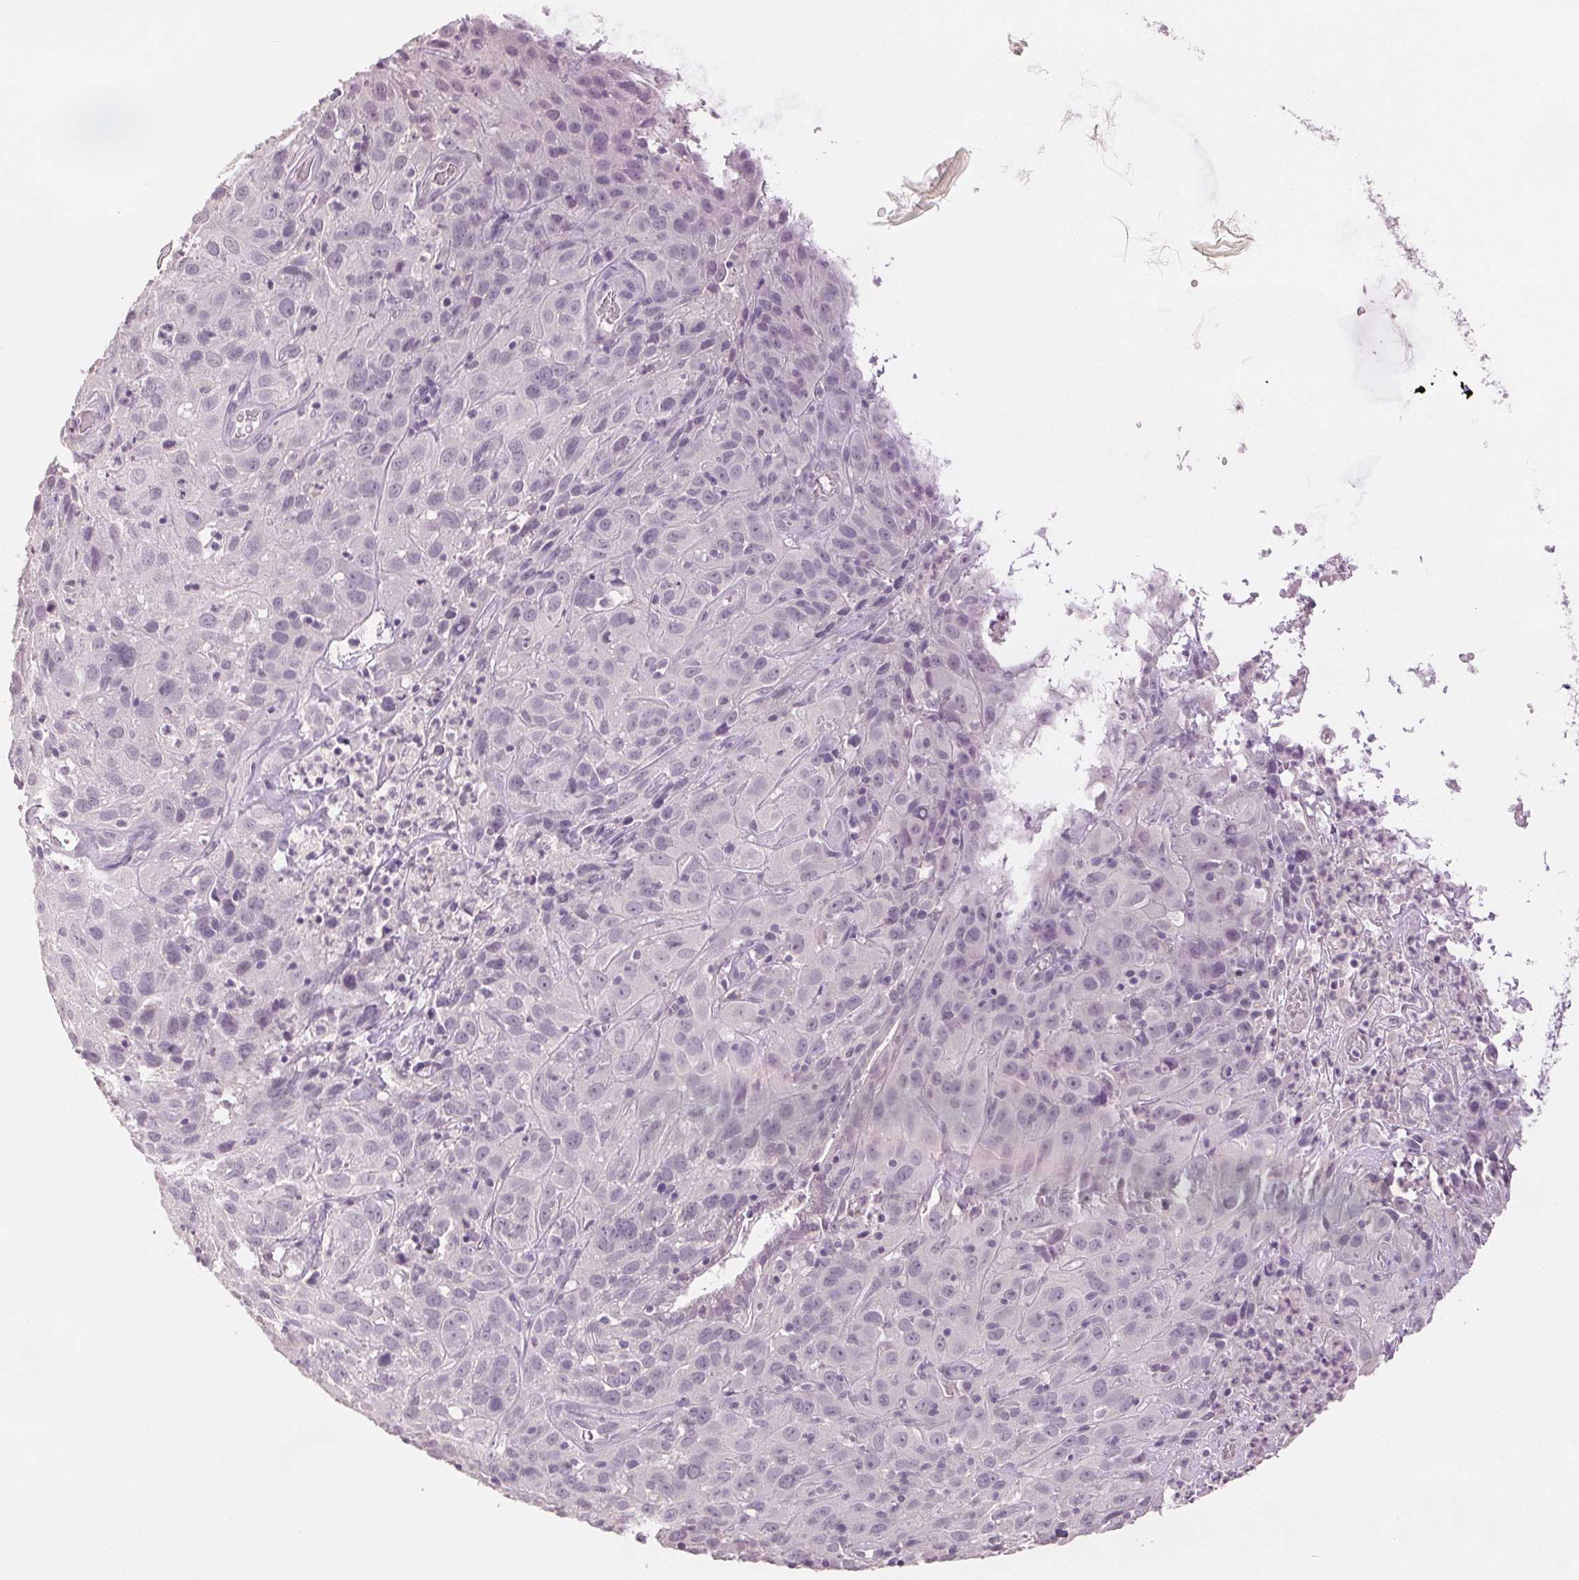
{"staining": {"intensity": "negative", "quantity": "none", "location": "none"}, "tissue": "cervical cancer", "cell_type": "Tumor cells", "image_type": "cancer", "snomed": [{"axis": "morphology", "description": "Squamous cell carcinoma, NOS"}, {"axis": "topography", "description": "Cervix"}], "caption": "Tumor cells are negative for brown protein staining in squamous cell carcinoma (cervical).", "gene": "SCGN", "patient": {"sex": "female", "age": 32}}